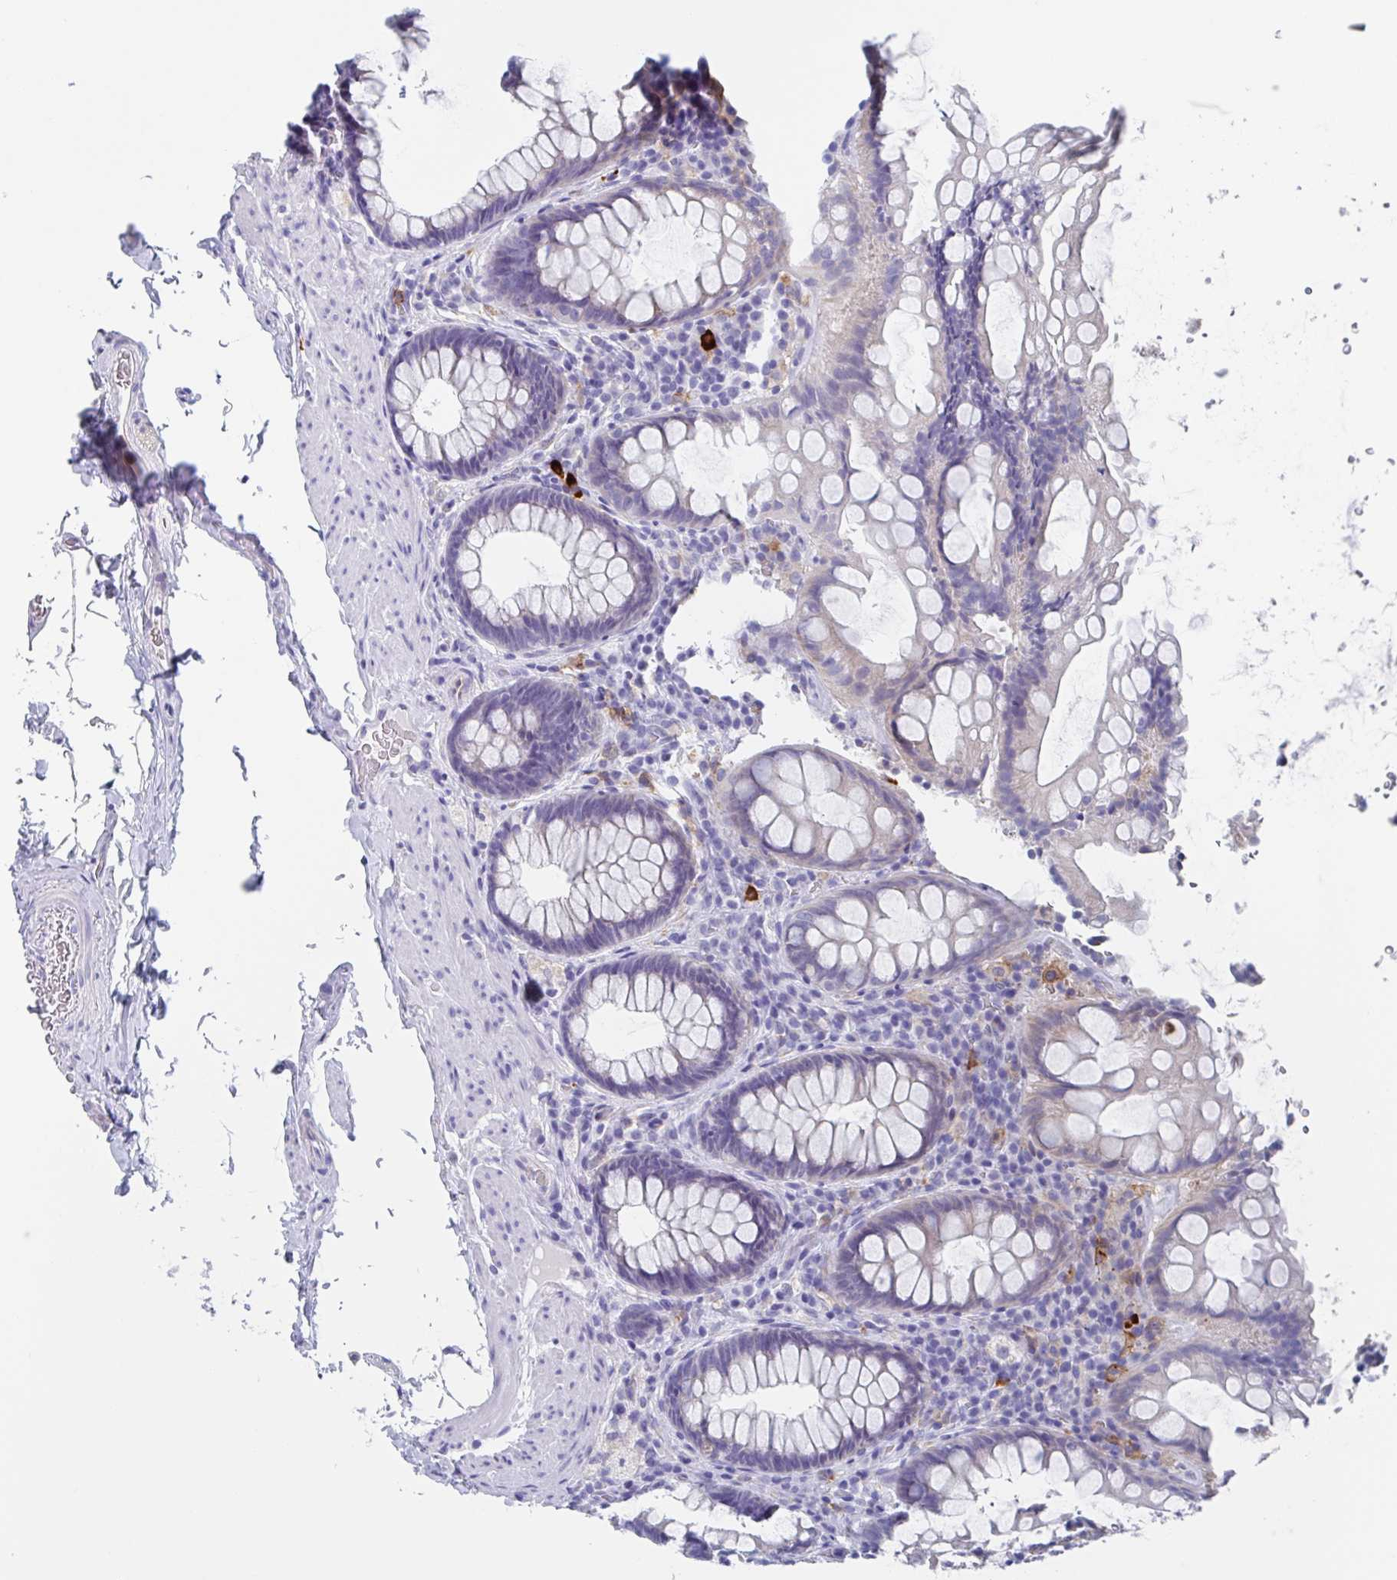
{"staining": {"intensity": "weak", "quantity": "<25%", "location": "cytoplasmic/membranous"}, "tissue": "rectum", "cell_type": "Glandular cells", "image_type": "normal", "snomed": [{"axis": "morphology", "description": "Normal tissue, NOS"}, {"axis": "topography", "description": "Rectum"}], "caption": "A histopathology image of human rectum is negative for staining in glandular cells. (DAB (3,3'-diaminobenzidine) immunohistochemistry, high magnification).", "gene": "FCGR3A", "patient": {"sex": "female", "age": 69}}